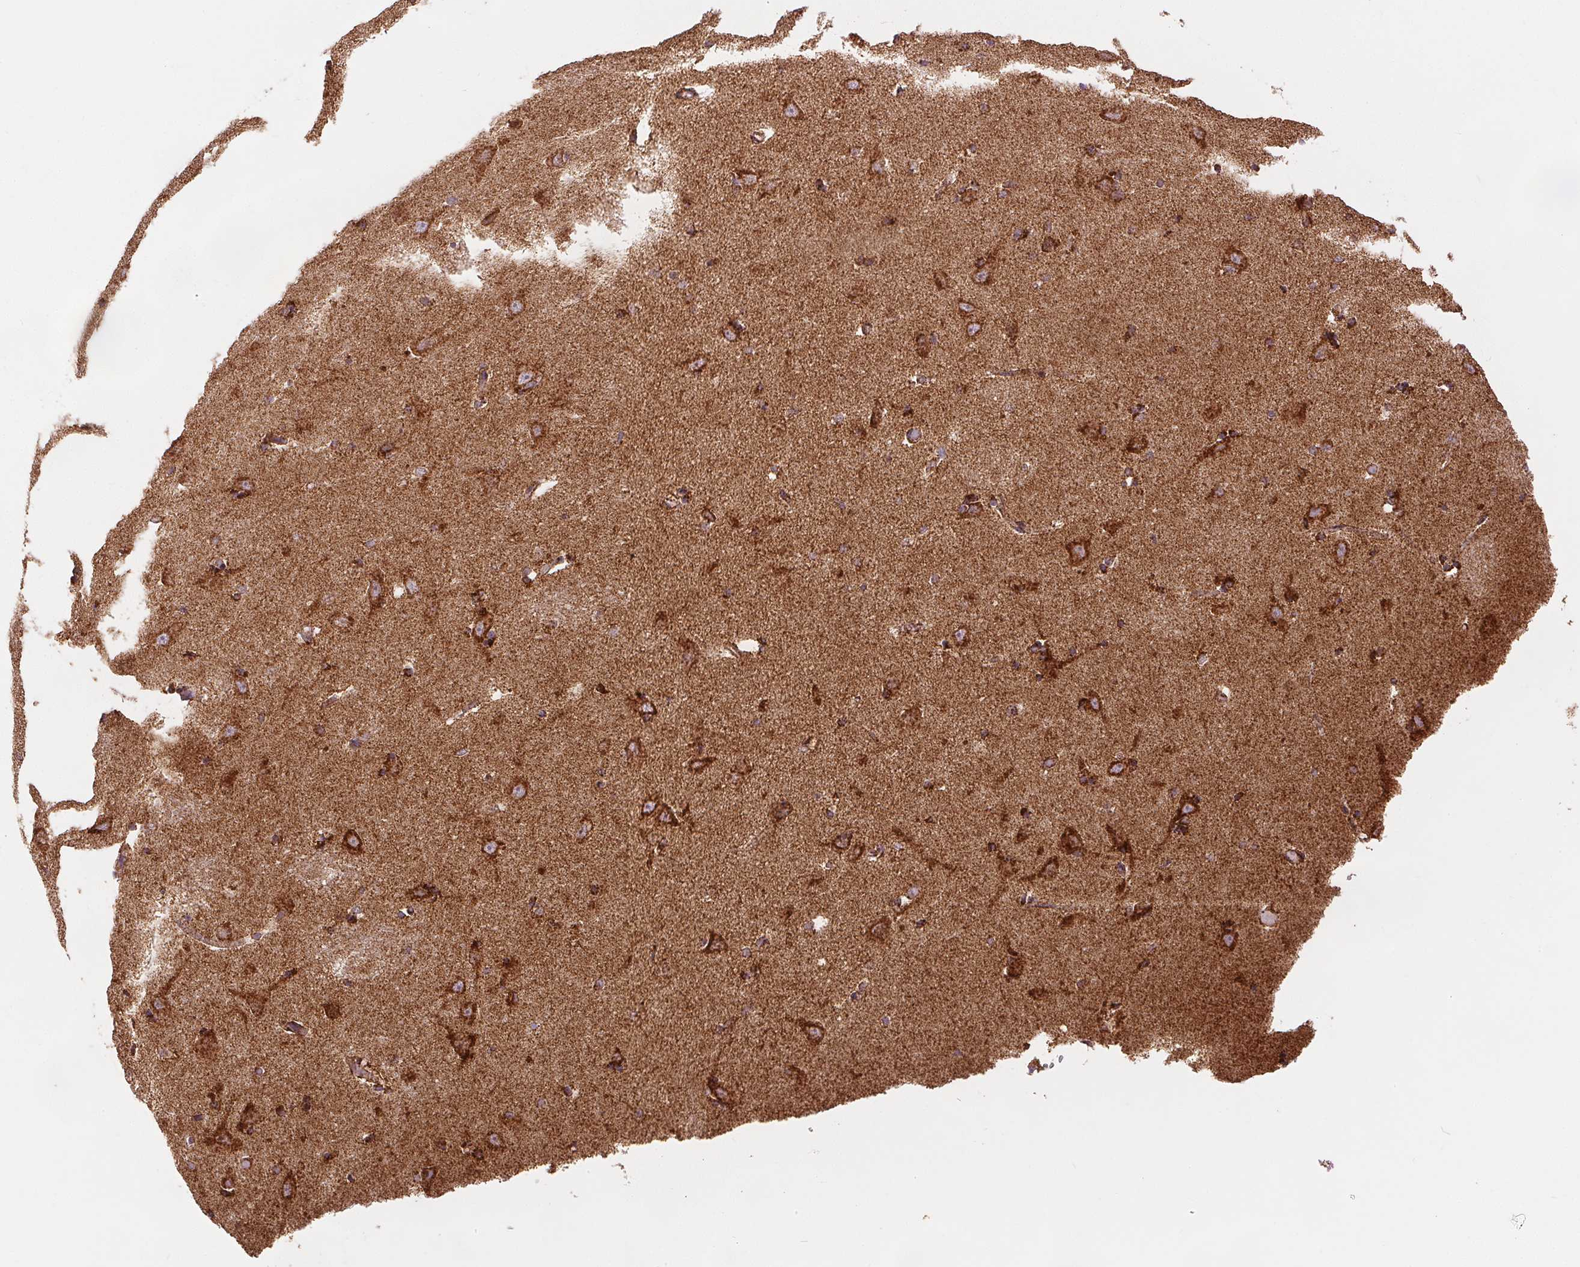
{"staining": {"intensity": "moderate", "quantity": ">75%", "location": "cytoplasmic/membranous"}, "tissue": "caudate", "cell_type": "Glial cells", "image_type": "normal", "snomed": [{"axis": "morphology", "description": "Normal tissue, NOS"}, {"axis": "topography", "description": "Lateral ventricle wall"}, {"axis": "topography", "description": "Hippocampus"}], "caption": "DAB immunohistochemical staining of unremarkable human caudate demonstrates moderate cytoplasmic/membranous protein expression in approximately >75% of glial cells. The staining was performed using DAB (3,3'-diaminobenzidine), with brown indicating positive protein expression. Nuclei are stained blue with hematoxylin.", "gene": "SDHB", "patient": {"sex": "female", "age": 63}}